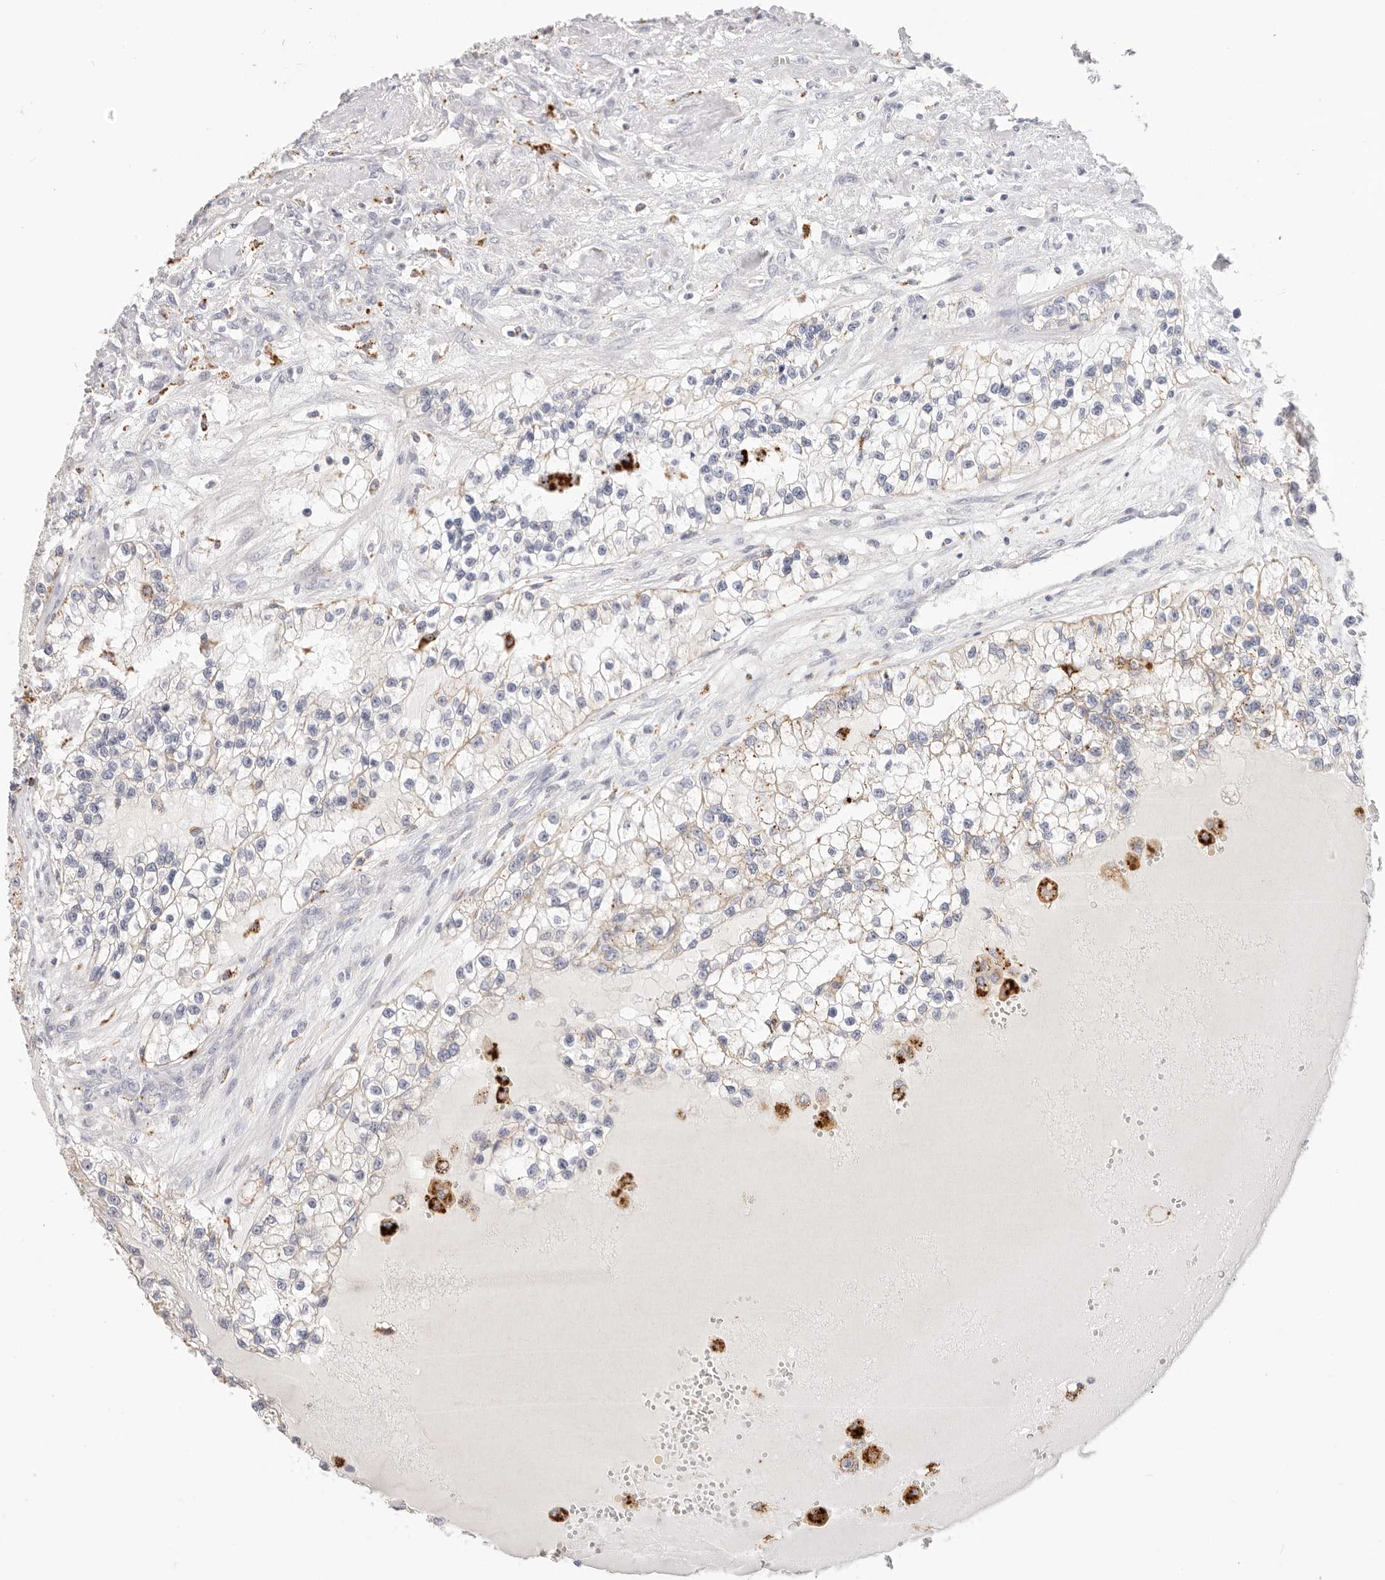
{"staining": {"intensity": "moderate", "quantity": "<25%", "location": "cytoplasmic/membranous"}, "tissue": "renal cancer", "cell_type": "Tumor cells", "image_type": "cancer", "snomed": [{"axis": "morphology", "description": "Adenocarcinoma, NOS"}, {"axis": "topography", "description": "Kidney"}], "caption": "Protein staining of renal cancer tissue displays moderate cytoplasmic/membranous positivity in approximately <25% of tumor cells.", "gene": "STKLD1", "patient": {"sex": "female", "age": 57}}